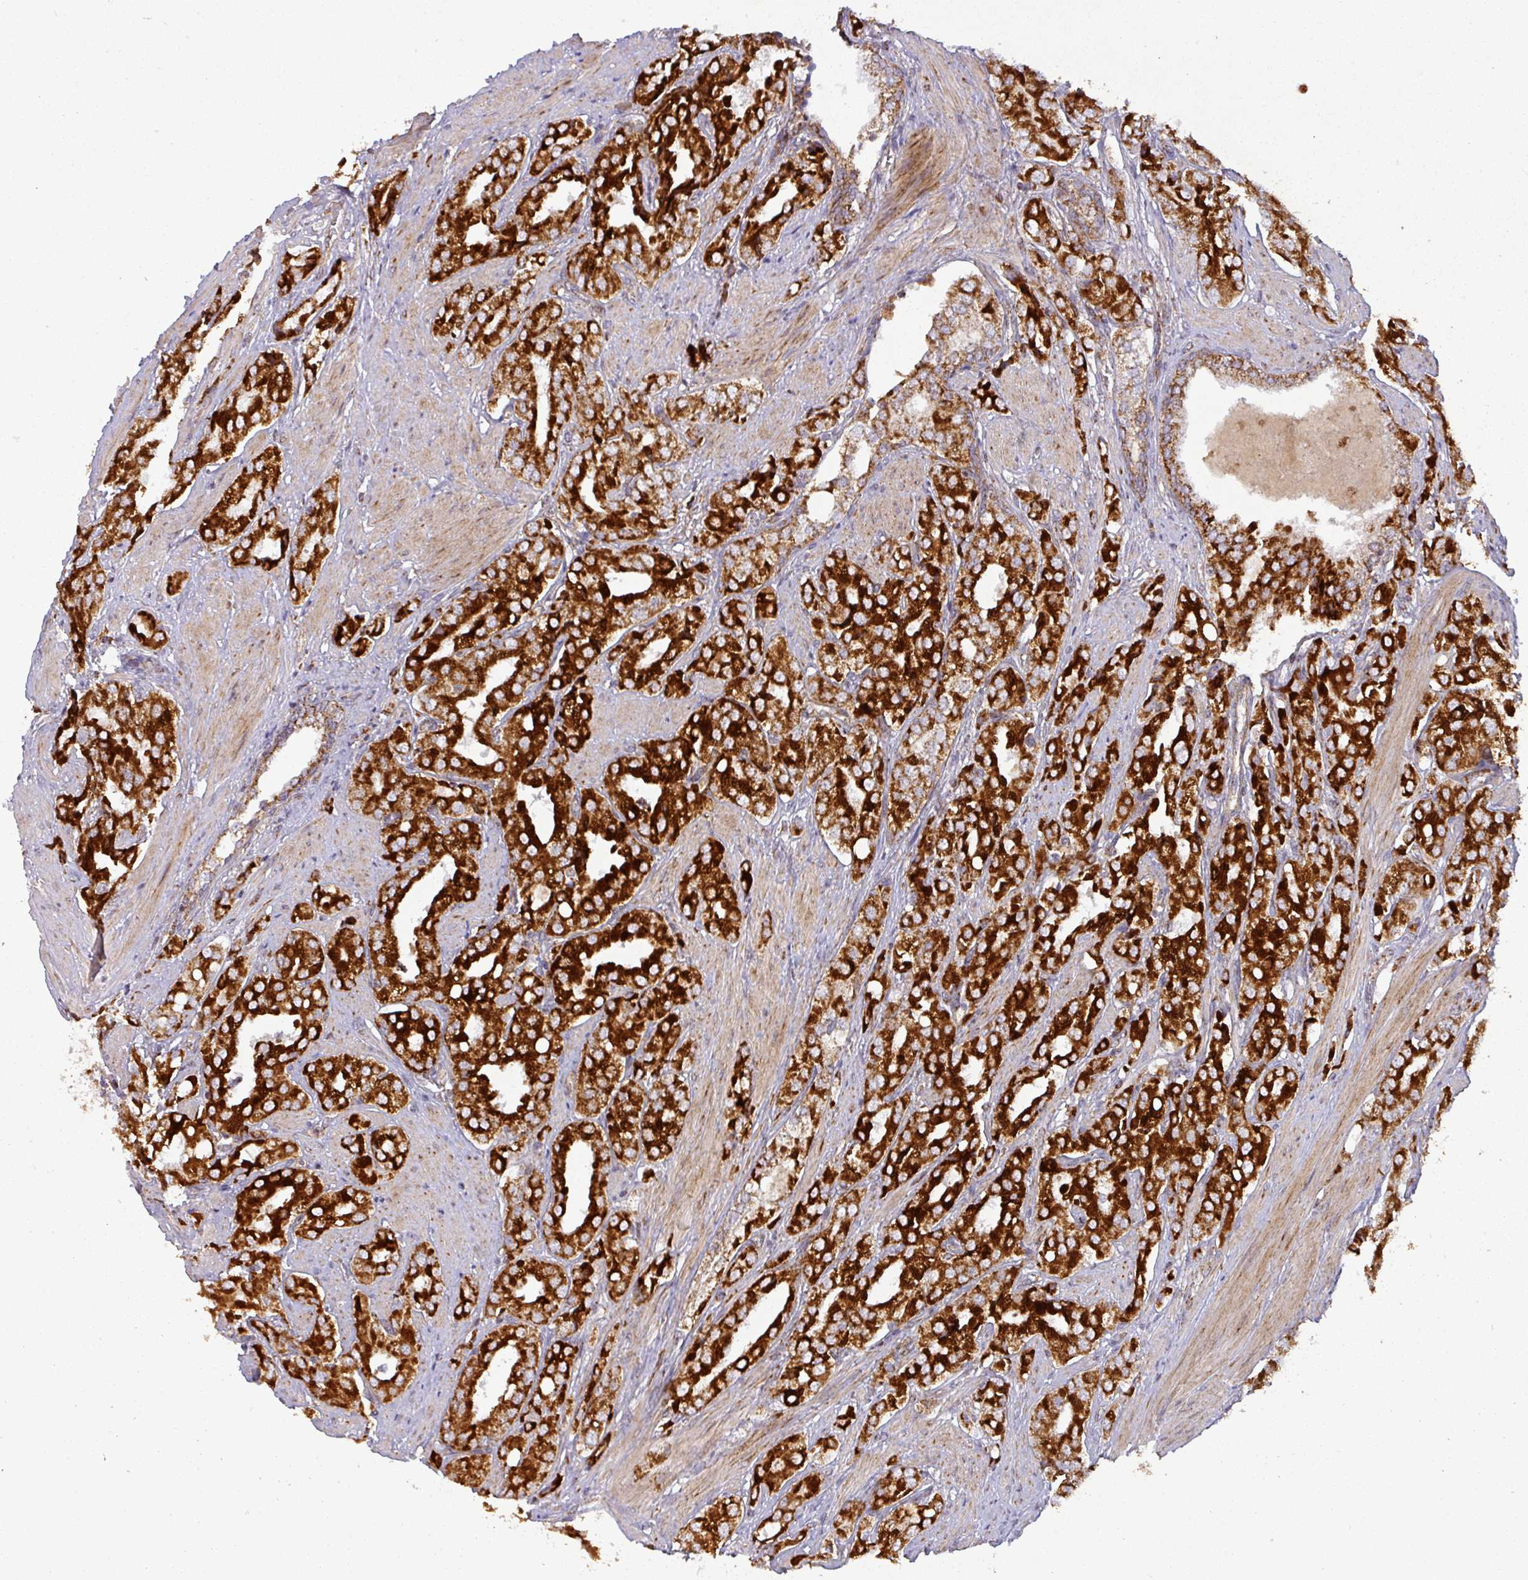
{"staining": {"intensity": "strong", "quantity": ">75%", "location": "cytoplasmic/membranous"}, "tissue": "prostate cancer", "cell_type": "Tumor cells", "image_type": "cancer", "snomed": [{"axis": "morphology", "description": "Adenocarcinoma, High grade"}, {"axis": "topography", "description": "Prostate"}], "caption": "A brown stain shows strong cytoplasmic/membranous positivity of a protein in human prostate high-grade adenocarcinoma tumor cells.", "gene": "GPD2", "patient": {"sex": "male", "age": 71}}